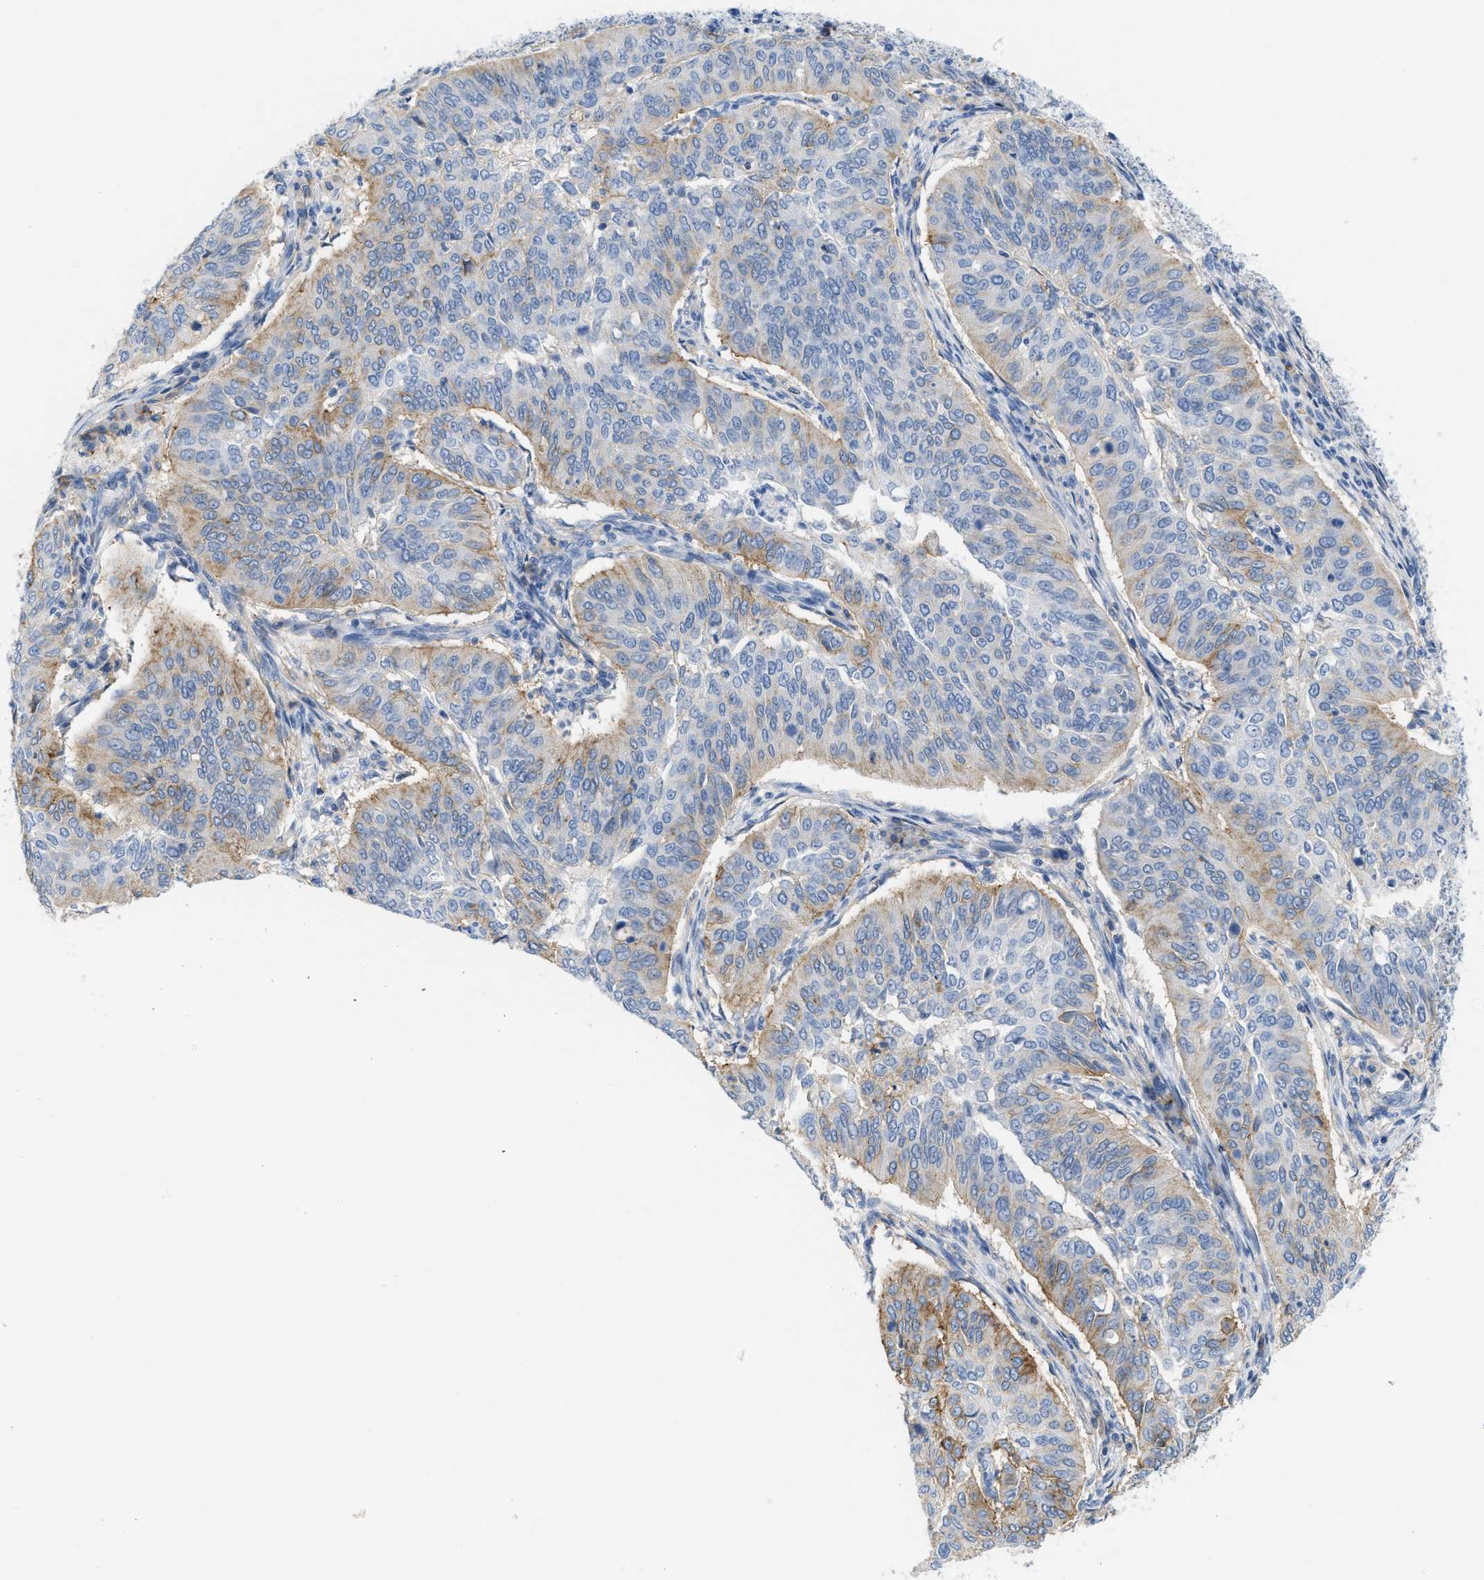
{"staining": {"intensity": "weak", "quantity": "25%-75%", "location": "cytoplasmic/membranous"}, "tissue": "cervical cancer", "cell_type": "Tumor cells", "image_type": "cancer", "snomed": [{"axis": "morphology", "description": "Normal tissue, NOS"}, {"axis": "morphology", "description": "Squamous cell carcinoma, NOS"}, {"axis": "topography", "description": "Cervix"}], "caption": "This histopathology image displays immunohistochemistry staining of human cervical squamous cell carcinoma, with low weak cytoplasmic/membranous expression in approximately 25%-75% of tumor cells.", "gene": "SLC3A2", "patient": {"sex": "female", "age": 39}}